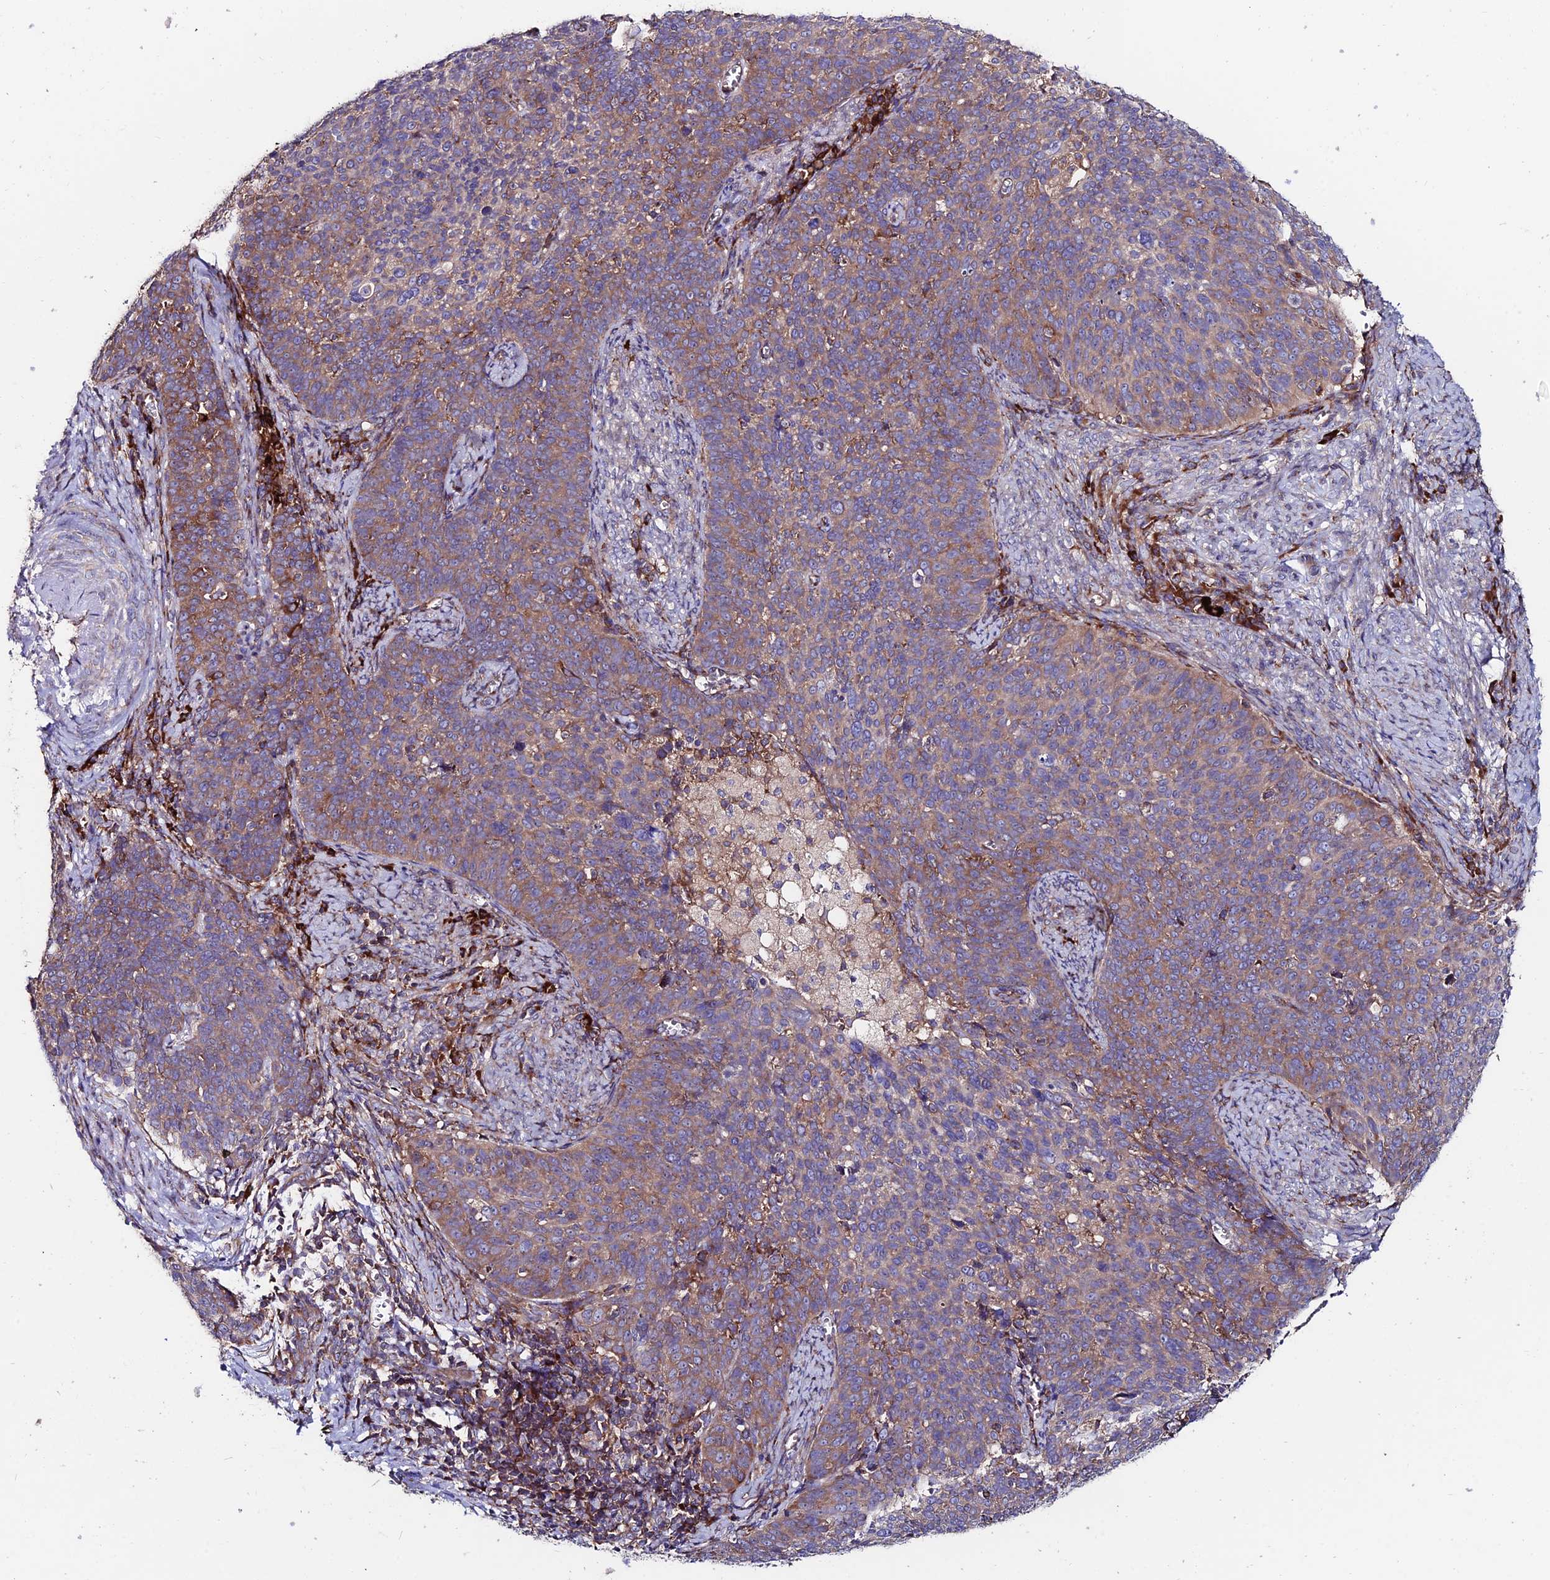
{"staining": {"intensity": "moderate", "quantity": "25%-75%", "location": "cytoplasmic/membranous"}, "tissue": "cervical cancer", "cell_type": "Tumor cells", "image_type": "cancer", "snomed": [{"axis": "morphology", "description": "Normal tissue, NOS"}, {"axis": "morphology", "description": "Squamous cell carcinoma, NOS"}, {"axis": "topography", "description": "Cervix"}], "caption": "Brown immunohistochemical staining in human cervical cancer exhibits moderate cytoplasmic/membranous staining in approximately 25%-75% of tumor cells.", "gene": "EIF3K", "patient": {"sex": "female", "age": 39}}